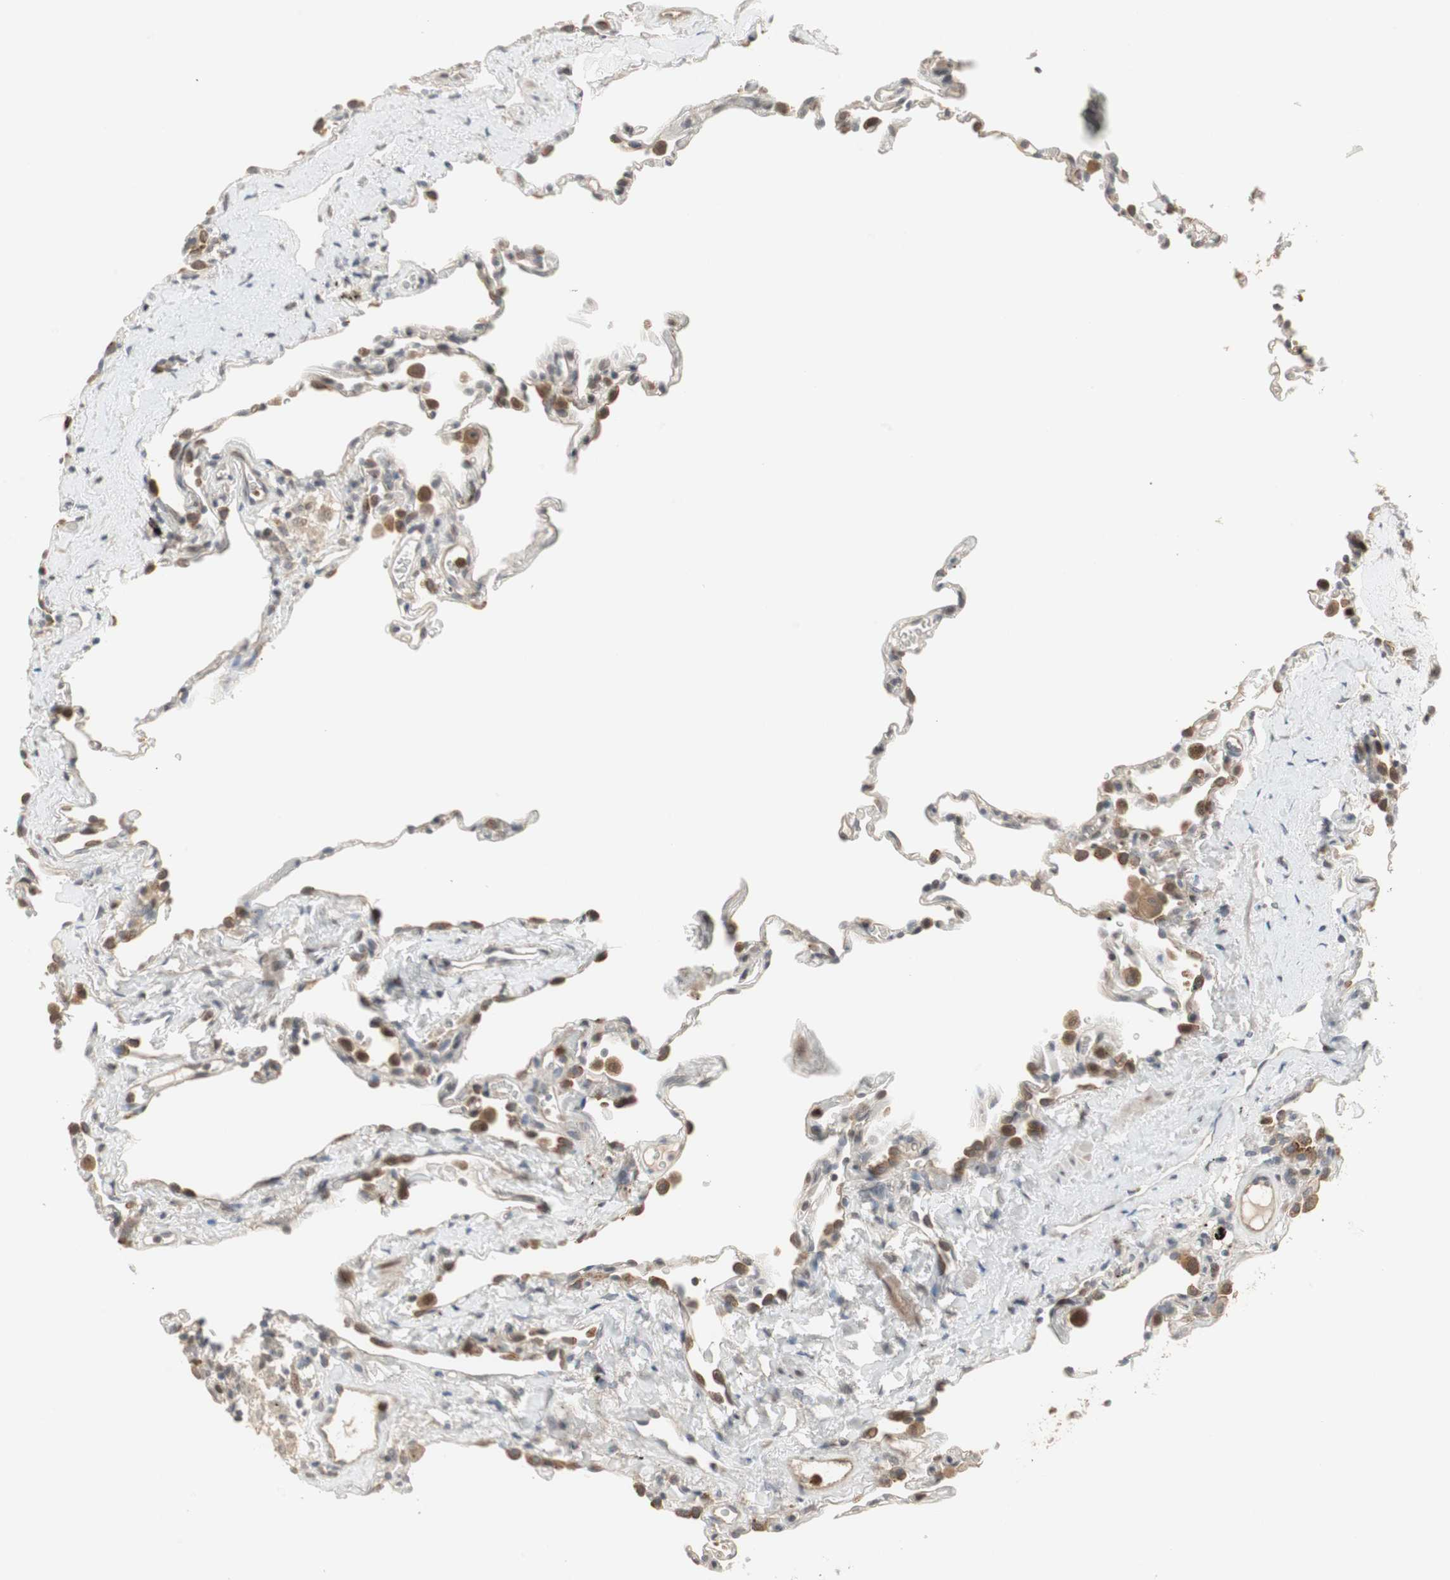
{"staining": {"intensity": "negative", "quantity": "none", "location": "none"}, "tissue": "lung", "cell_type": "Alveolar cells", "image_type": "normal", "snomed": [{"axis": "morphology", "description": "Normal tissue, NOS"}, {"axis": "topography", "description": "Lung"}], "caption": "There is no significant positivity in alveolar cells of lung. (DAB (3,3'-diaminobenzidine) IHC with hematoxylin counter stain).", "gene": "SNX4", "patient": {"sex": "male", "age": 59}}